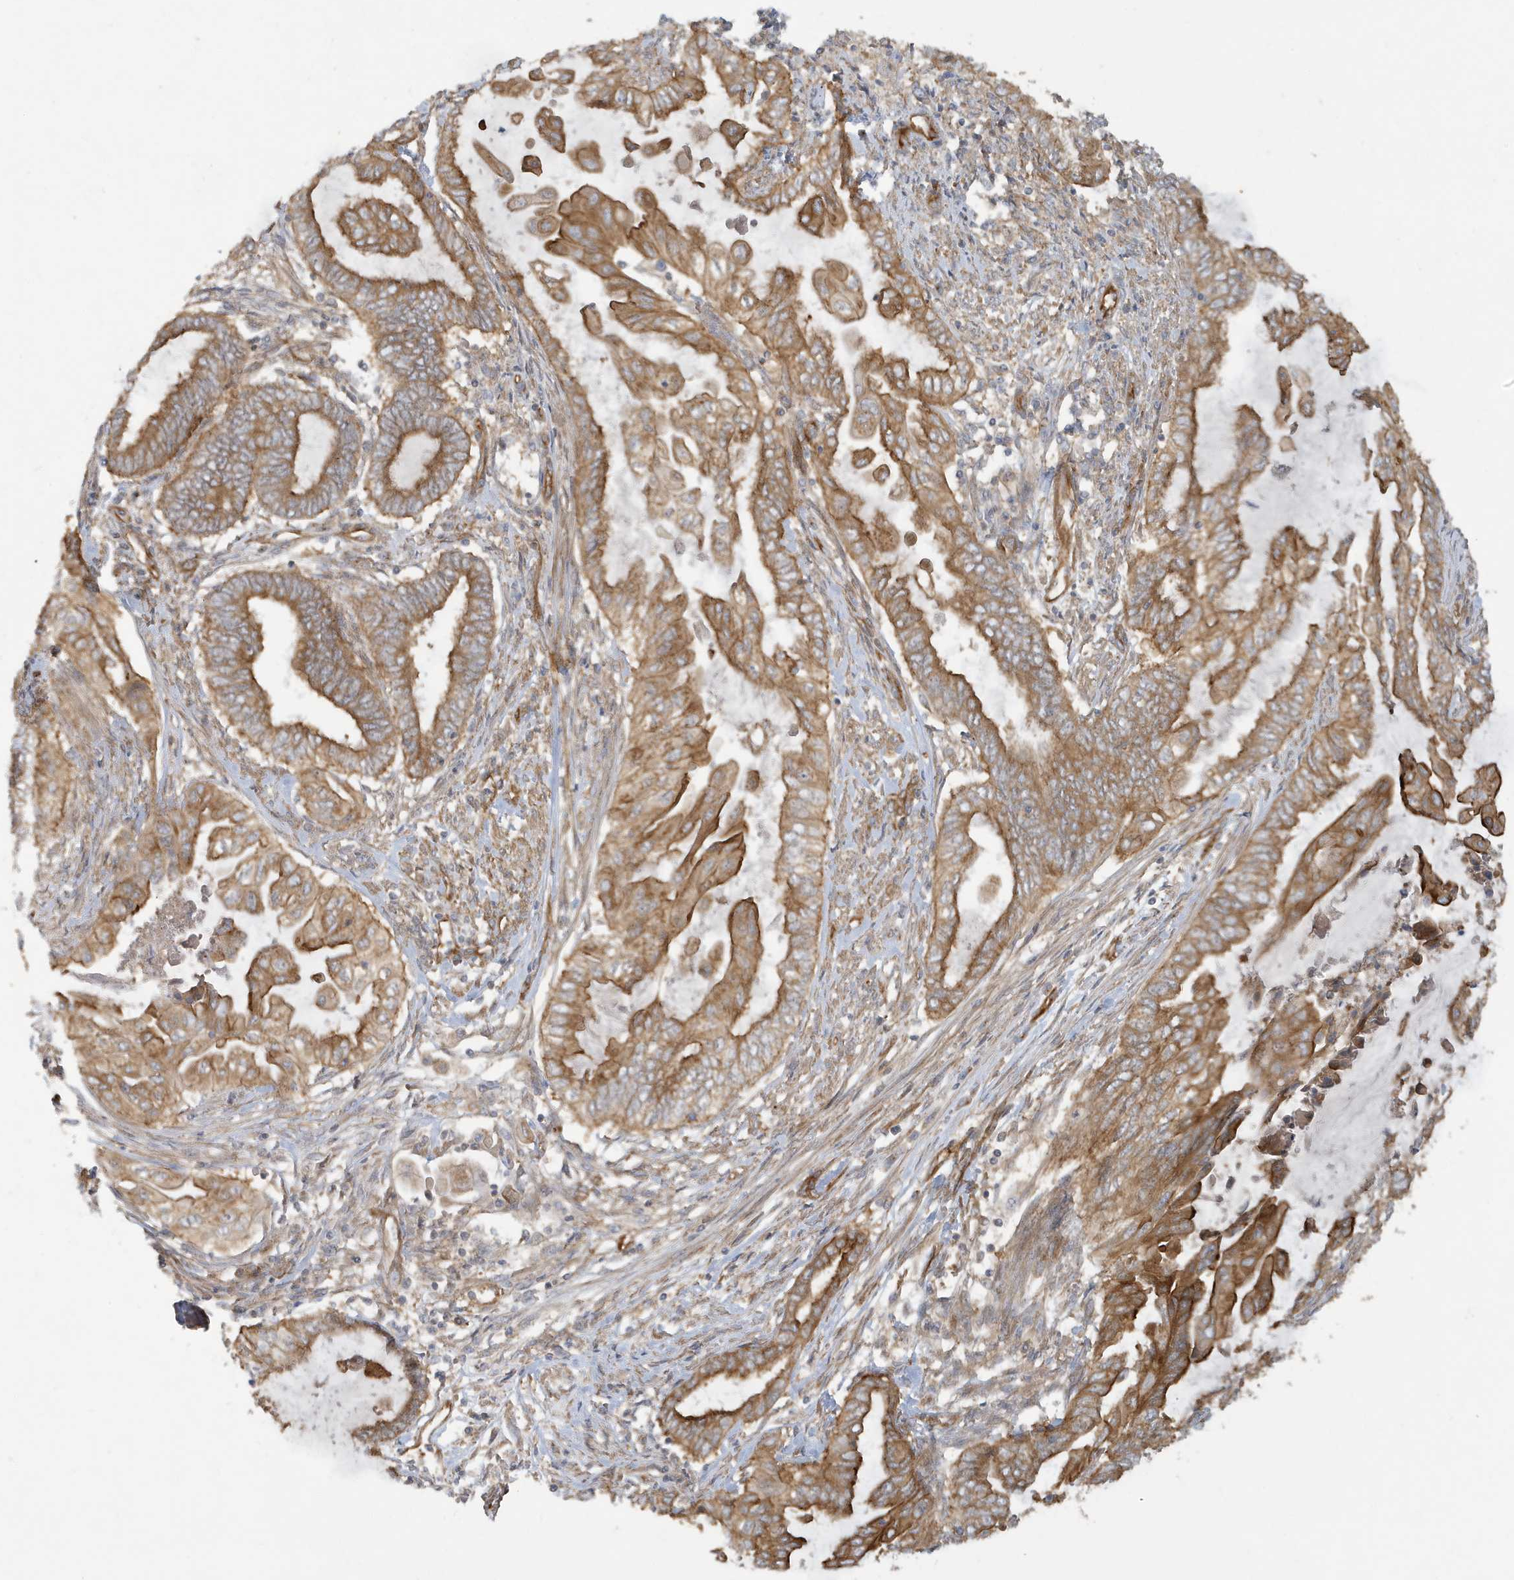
{"staining": {"intensity": "moderate", "quantity": ">75%", "location": "cytoplasmic/membranous"}, "tissue": "endometrial cancer", "cell_type": "Tumor cells", "image_type": "cancer", "snomed": [{"axis": "morphology", "description": "Adenocarcinoma, NOS"}, {"axis": "topography", "description": "Uterus"}, {"axis": "topography", "description": "Endometrium"}], "caption": "This photomicrograph demonstrates endometrial adenocarcinoma stained with immunohistochemistry to label a protein in brown. The cytoplasmic/membranous of tumor cells show moderate positivity for the protein. Nuclei are counter-stained blue.", "gene": "ATP23", "patient": {"sex": "female", "age": 70}}